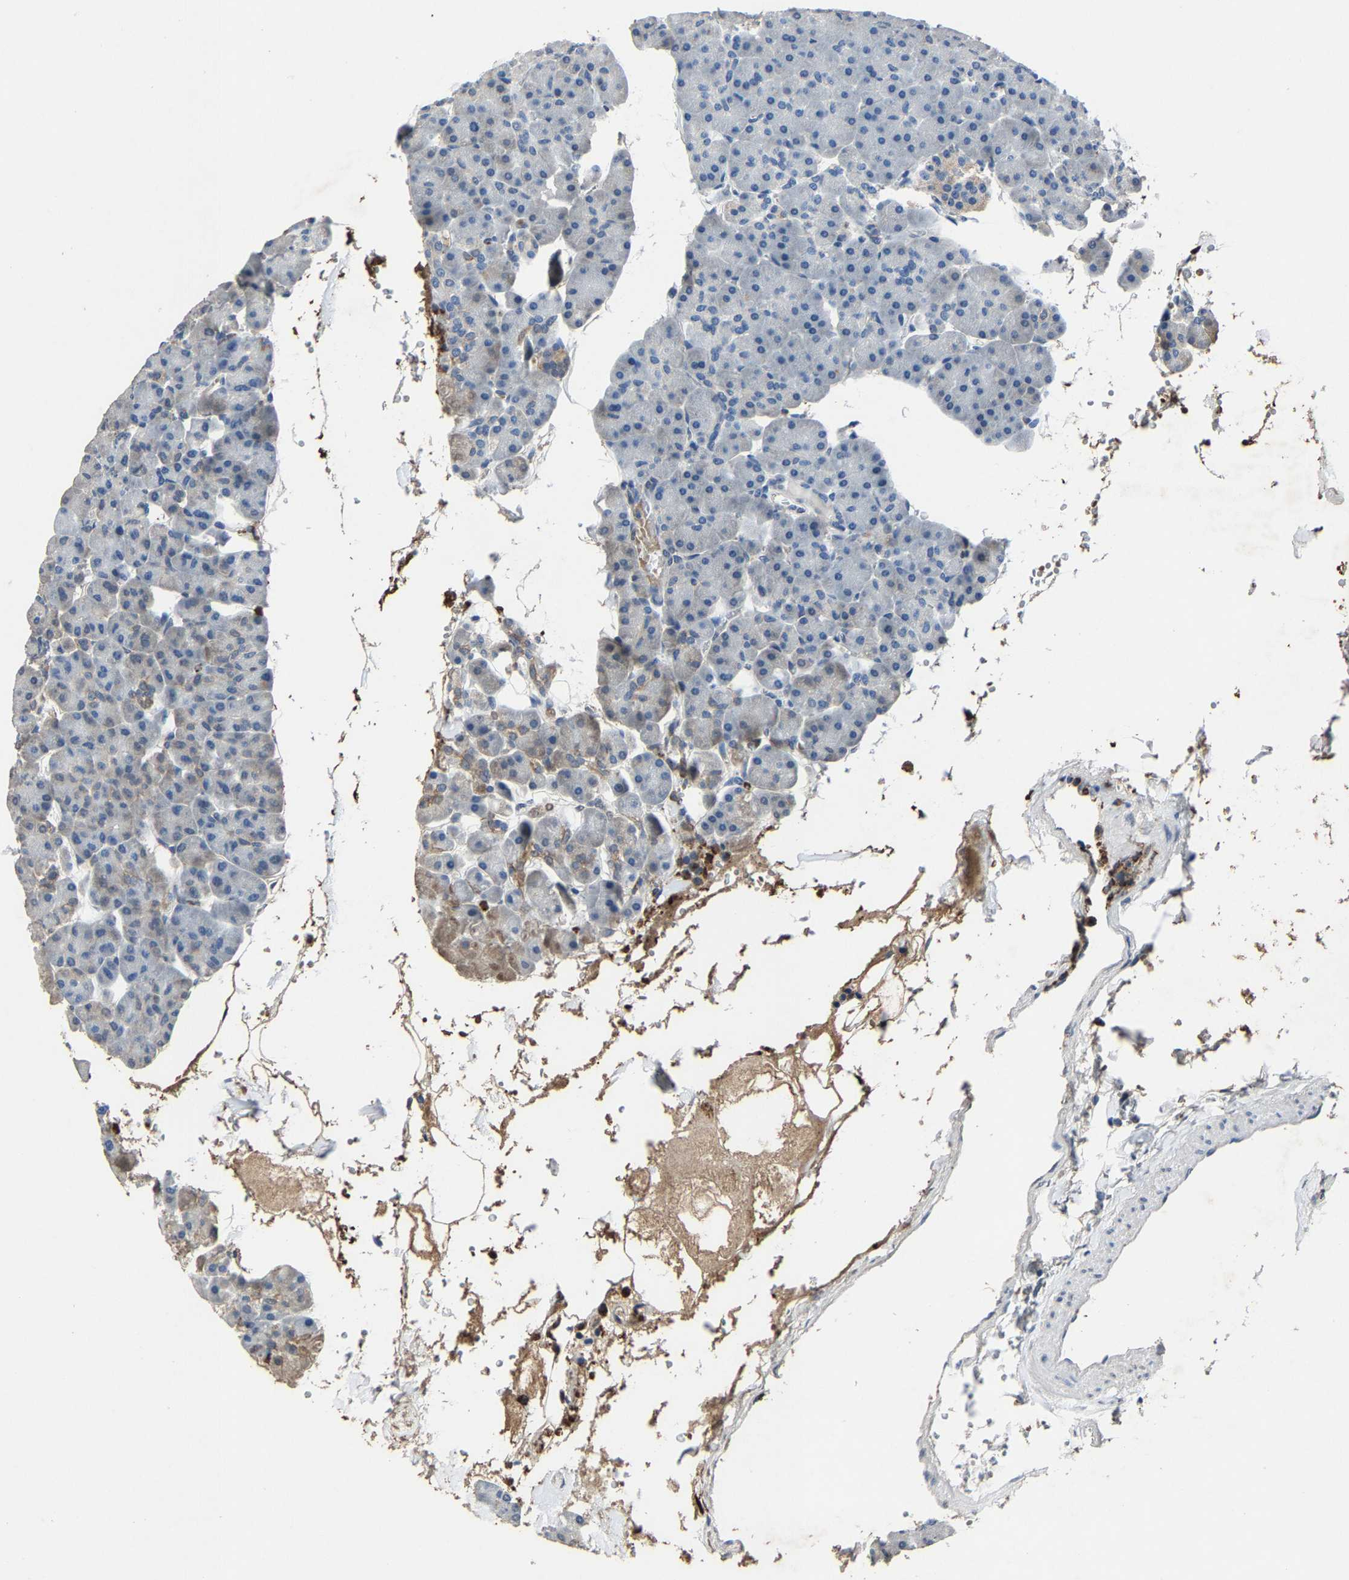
{"staining": {"intensity": "negative", "quantity": "none", "location": "none"}, "tissue": "pancreas", "cell_type": "Exocrine glandular cells", "image_type": "normal", "snomed": [{"axis": "morphology", "description": "Normal tissue, NOS"}, {"axis": "topography", "description": "Pancreas"}], "caption": "High power microscopy photomicrograph of an immunohistochemistry (IHC) image of unremarkable pancreas, revealing no significant expression in exocrine glandular cells. Brightfield microscopy of immunohistochemistry stained with DAB (brown) and hematoxylin (blue), captured at high magnification.", "gene": "PCNX2", "patient": {"sex": "male", "age": 35}}